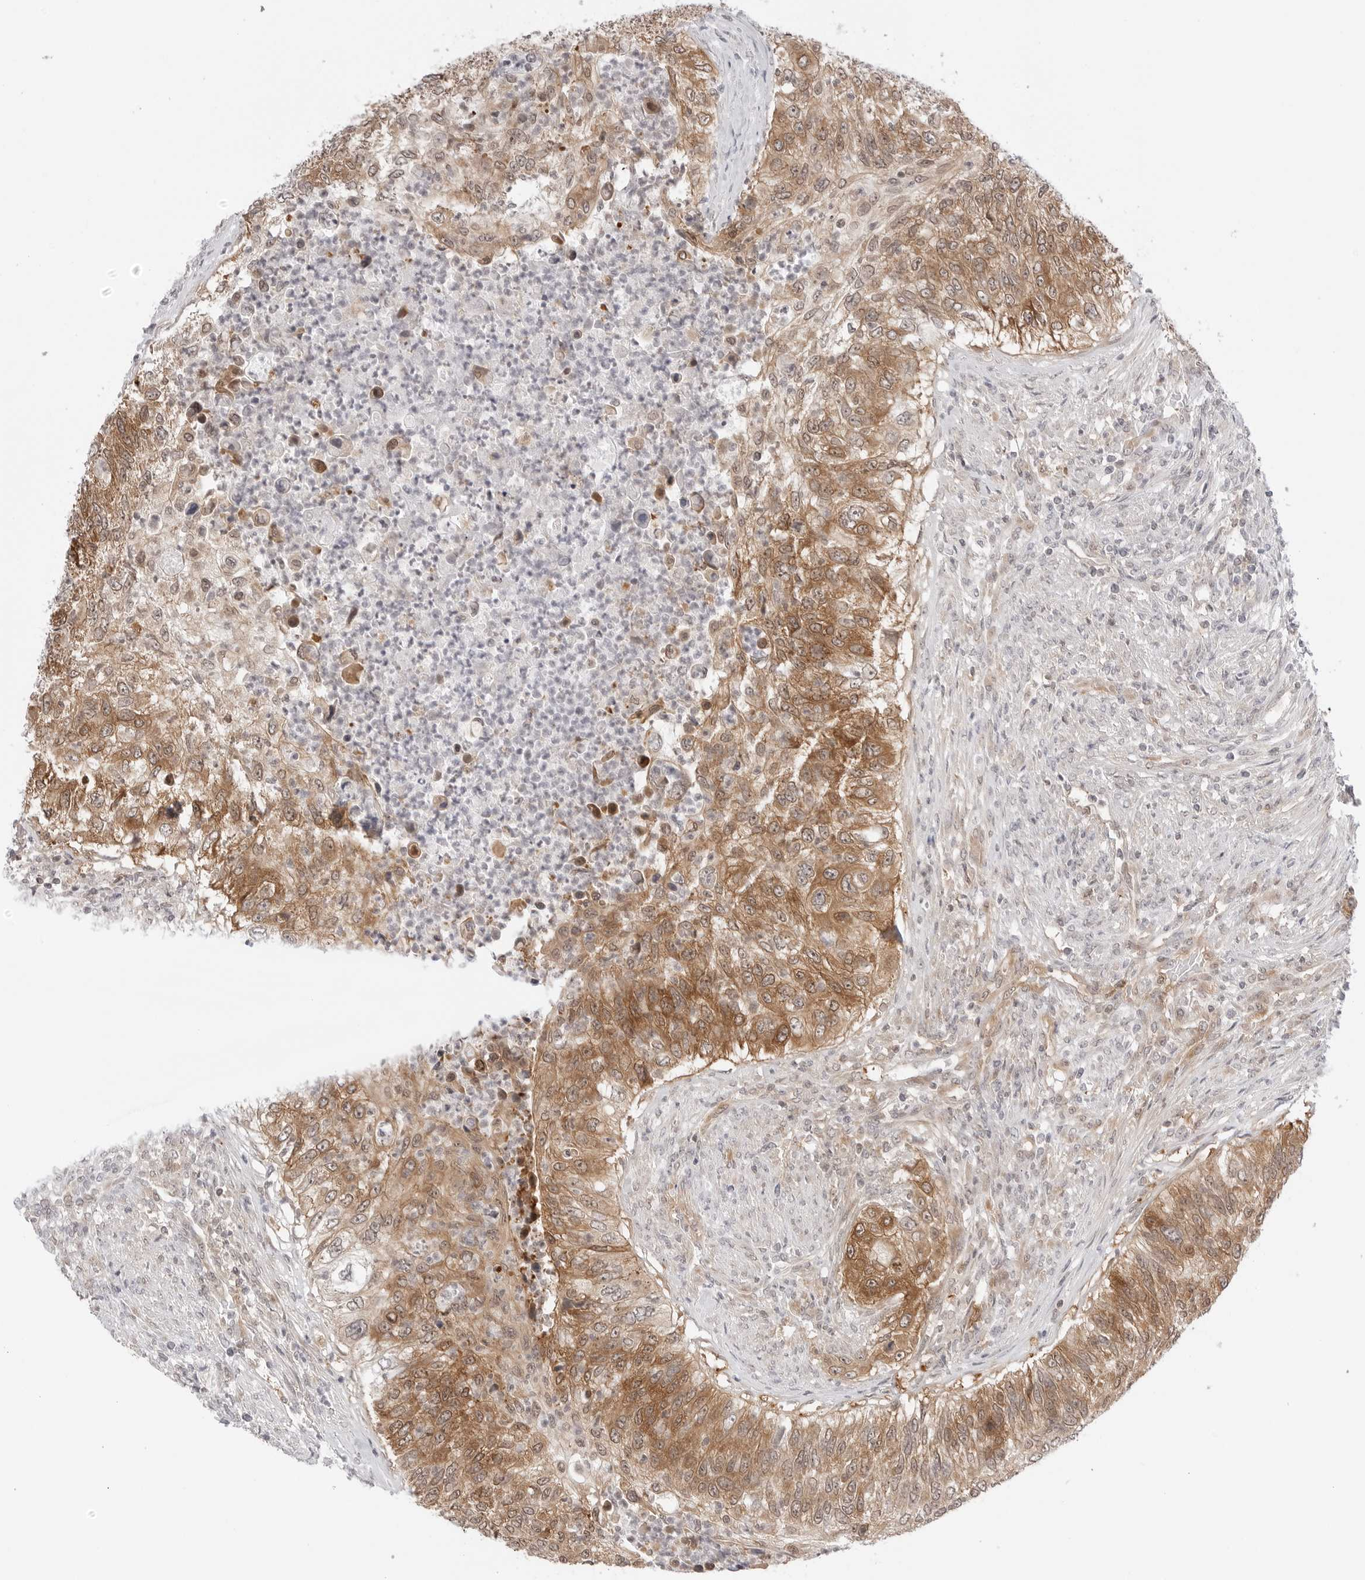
{"staining": {"intensity": "strong", "quantity": ">75%", "location": "cytoplasmic/membranous"}, "tissue": "urothelial cancer", "cell_type": "Tumor cells", "image_type": "cancer", "snomed": [{"axis": "morphology", "description": "Urothelial carcinoma, High grade"}, {"axis": "topography", "description": "Urinary bladder"}], "caption": "Immunohistochemical staining of urothelial carcinoma (high-grade) exhibits strong cytoplasmic/membranous protein staining in approximately >75% of tumor cells.", "gene": "NUDC", "patient": {"sex": "female", "age": 60}}